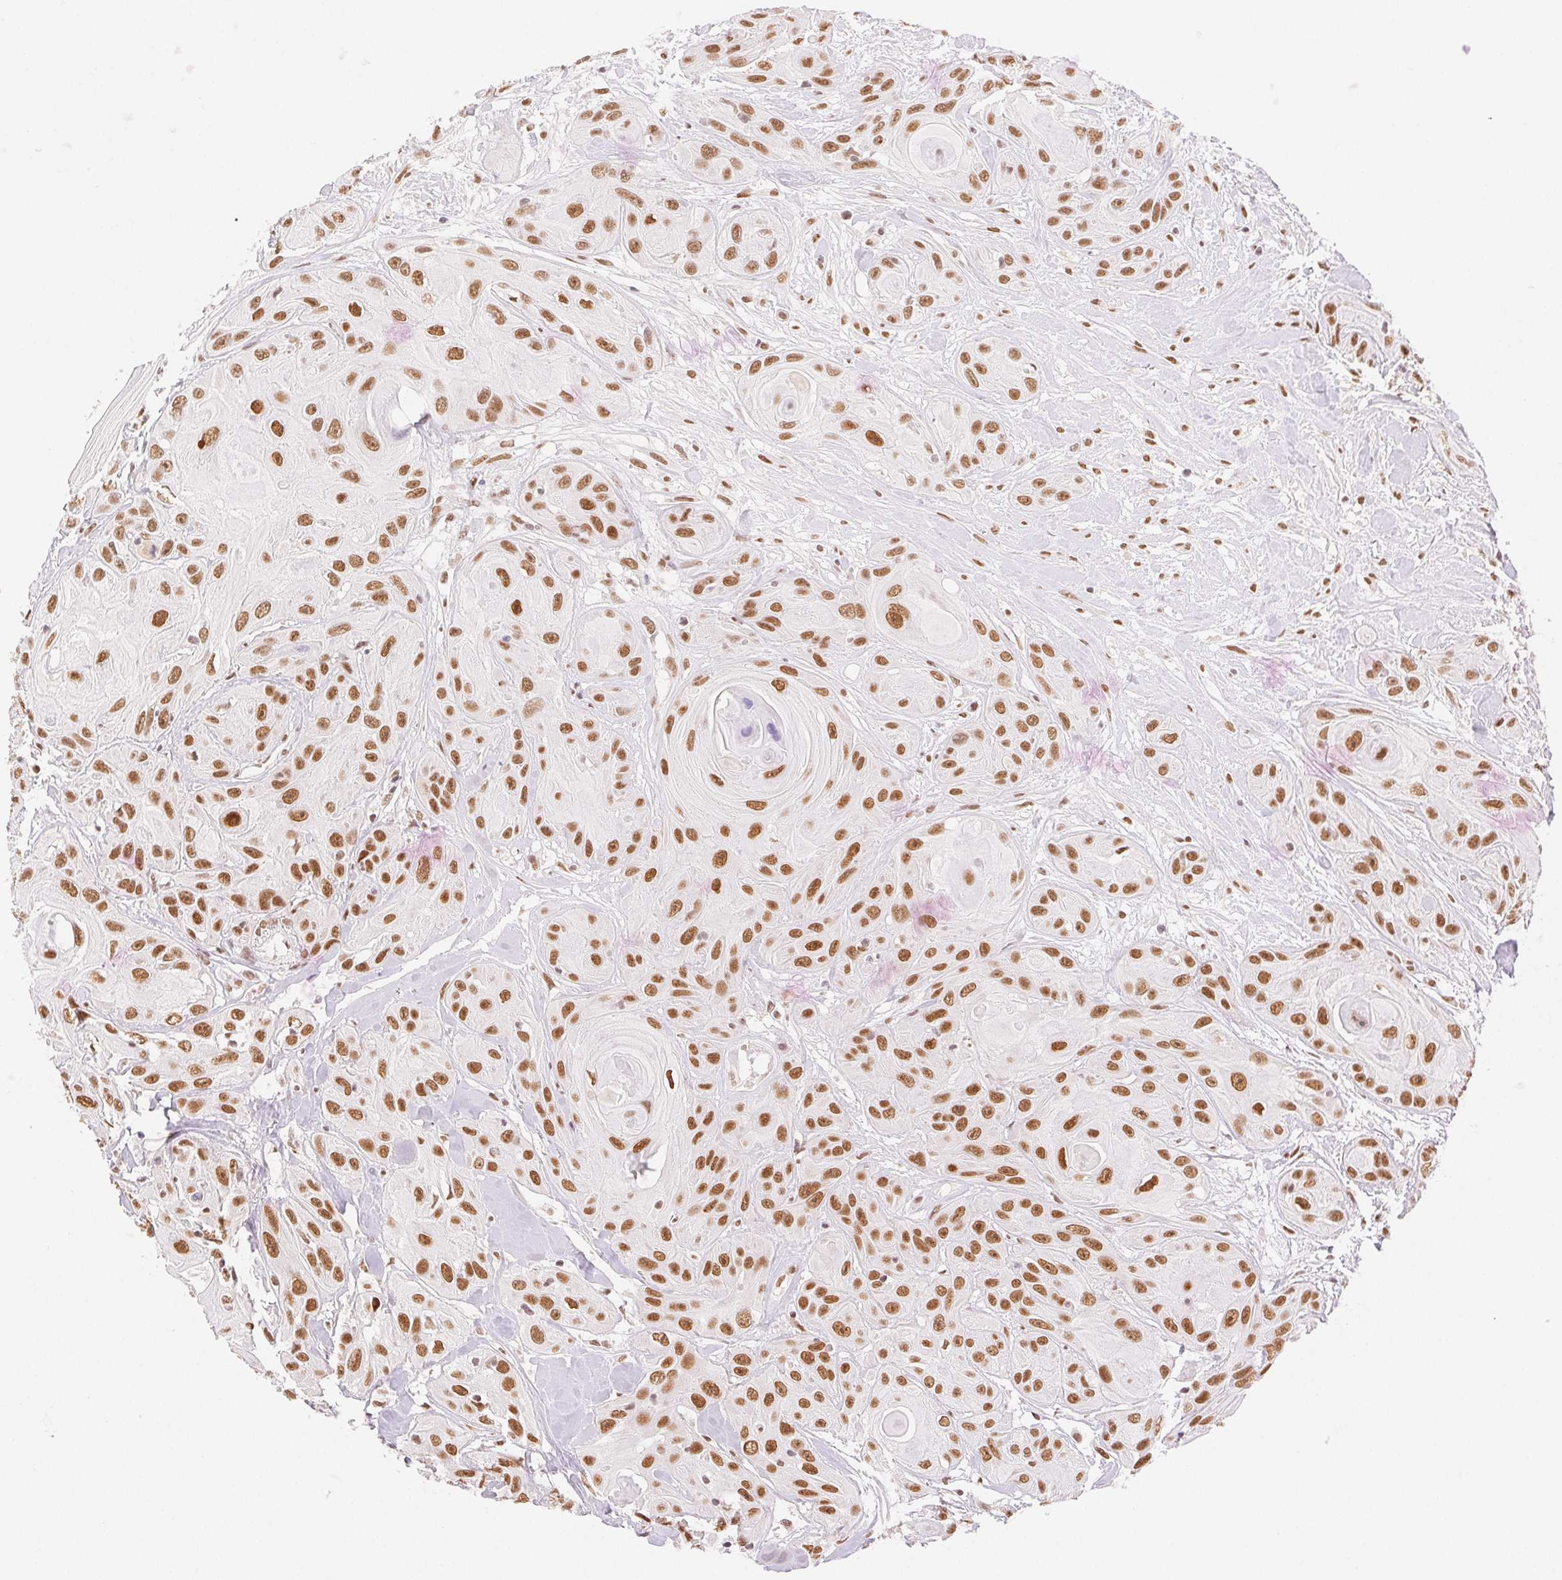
{"staining": {"intensity": "moderate", "quantity": ">75%", "location": "nuclear"}, "tissue": "head and neck cancer", "cell_type": "Tumor cells", "image_type": "cancer", "snomed": [{"axis": "morphology", "description": "Squamous cell carcinoma, NOS"}, {"axis": "topography", "description": "Oral tissue"}, {"axis": "topography", "description": "Head-Neck"}], "caption": "The histopathology image demonstrates immunohistochemical staining of squamous cell carcinoma (head and neck). There is moderate nuclear positivity is present in about >75% of tumor cells.", "gene": "H2AZ2", "patient": {"sex": "male", "age": 77}}